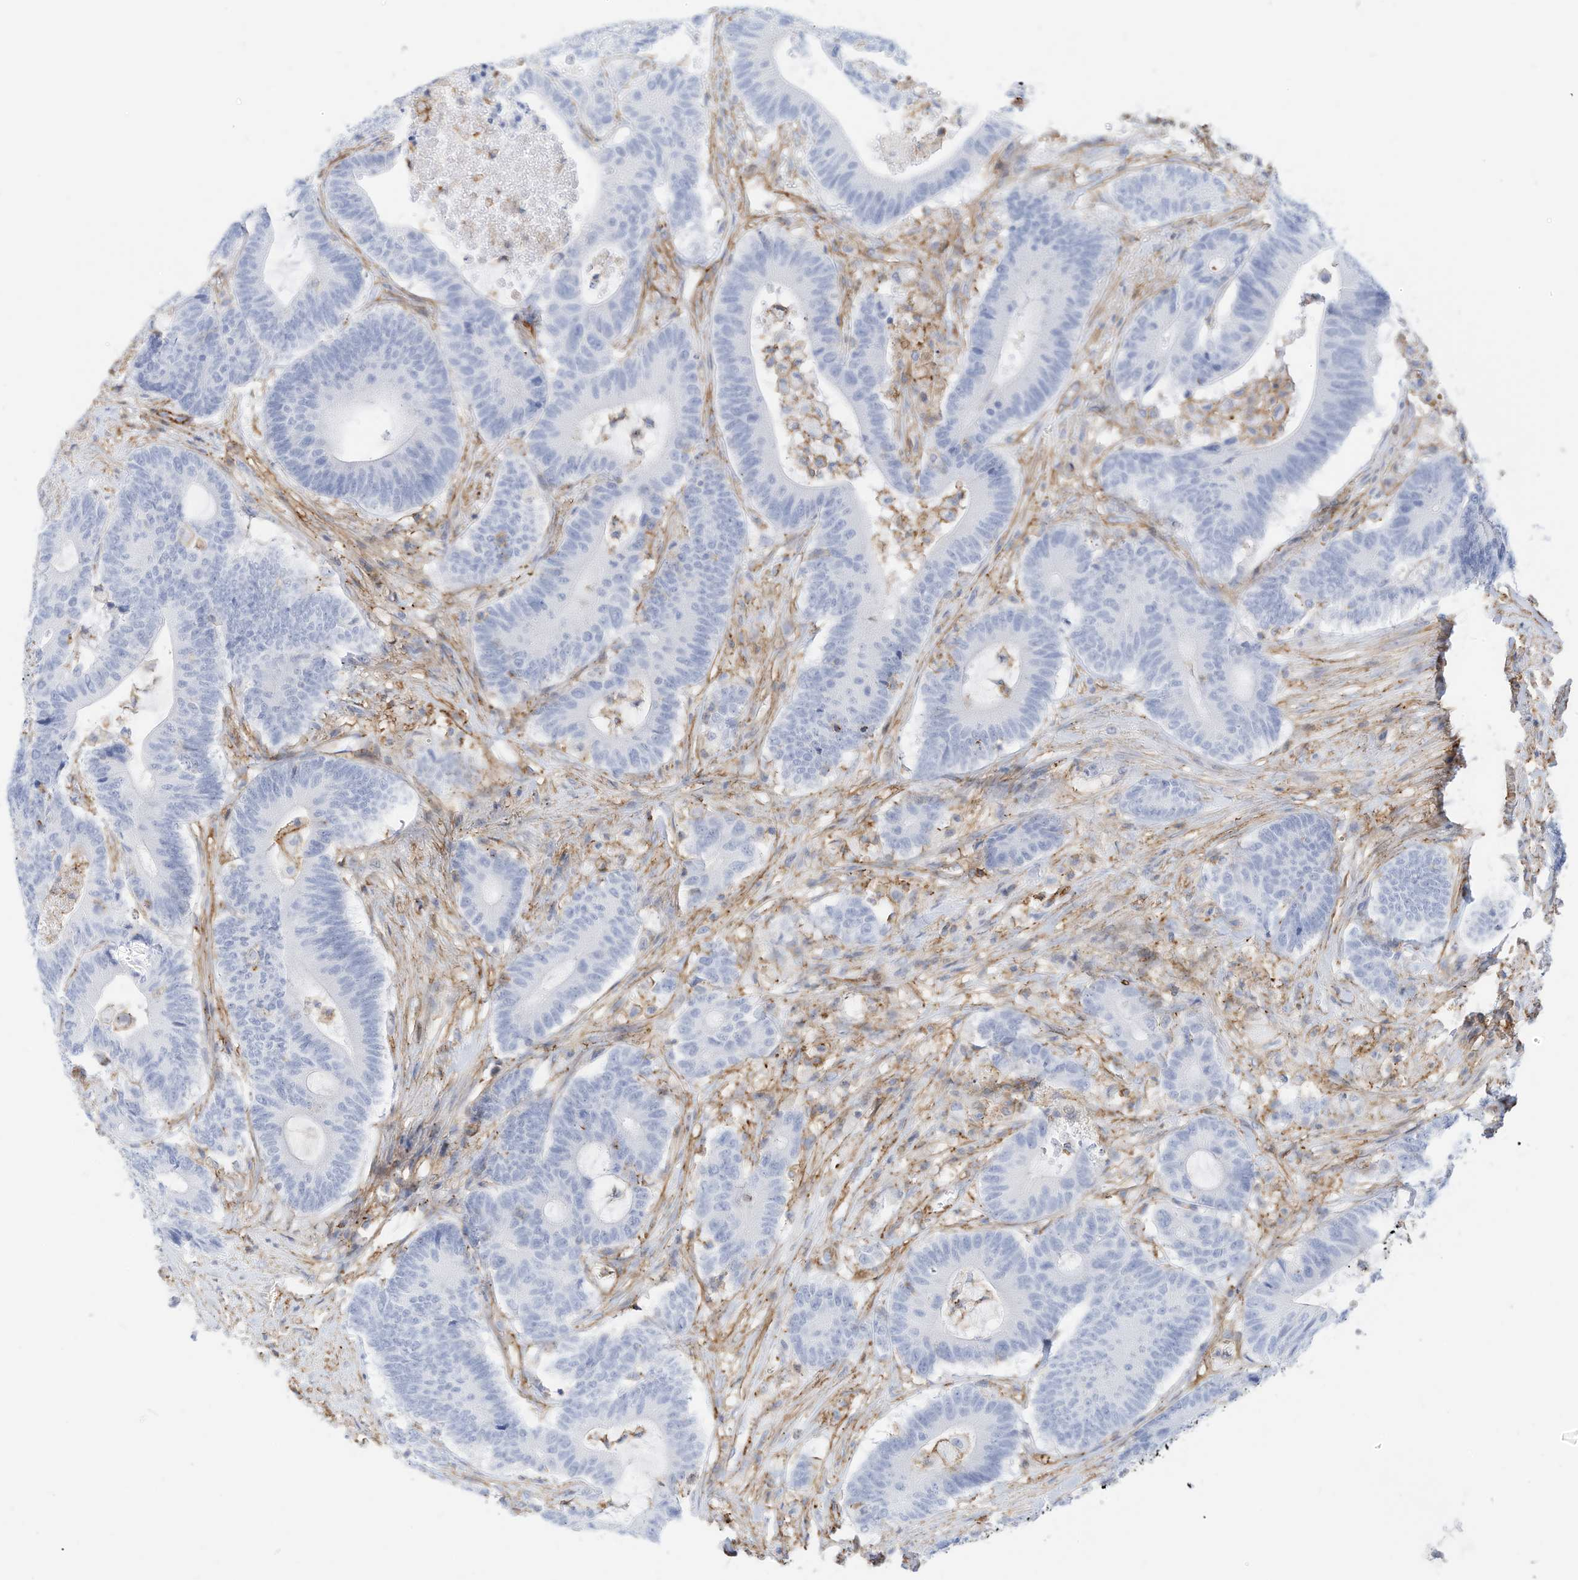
{"staining": {"intensity": "negative", "quantity": "none", "location": "none"}, "tissue": "colorectal cancer", "cell_type": "Tumor cells", "image_type": "cancer", "snomed": [{"axis": "morphology", "description": "Adenocarcinoma, NOS"}, {"axis": "topography", "description": "Colon"}], "caption": "Adenocarcinoma (colorectal) stained for a protein using IHC exhibits no staining tumor cells.", "gene": "TXNDC9", "patient": {"sex": "female", "age": 84}}